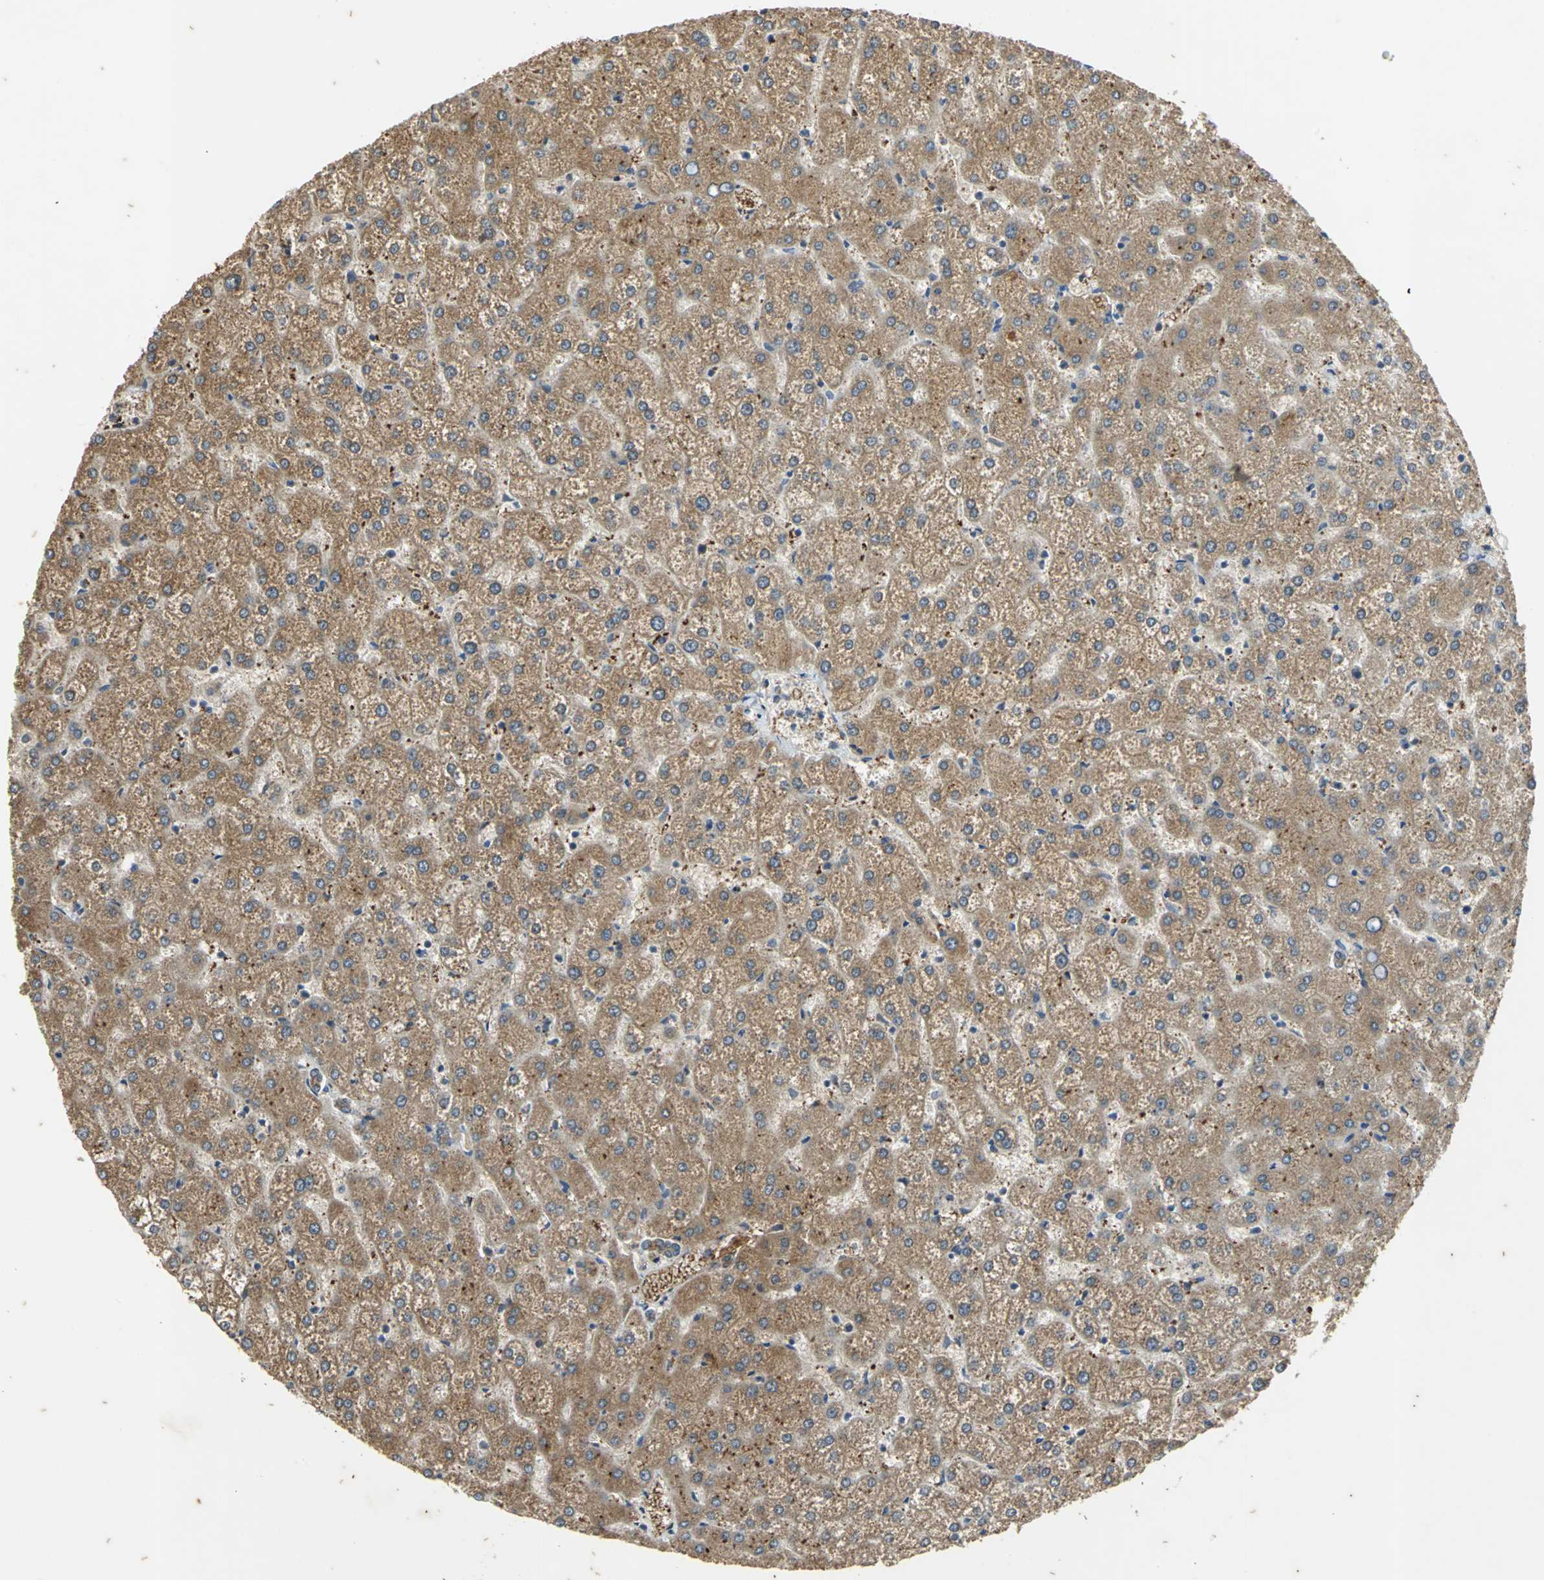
{"staining": {"intensity": "weak", "quantity": "25%-75%", "location": "cytoplasmic/membranous"}, "tissue": "liver", "cell_type": "Cholangiocytes", "image_type": "normal", "snomed": [{"axis": "morphology", "description": "Normal tissue, NOS"}, {"axis": "topography", "description": "Liver"}], "caption": "Weak cytoplasmic/membranous expression is seen in approximately 25%-75% of cholangiocytes in normal liver.", "gene": "NOTCH3", "patient": {"sex": "female", "age": 32}}